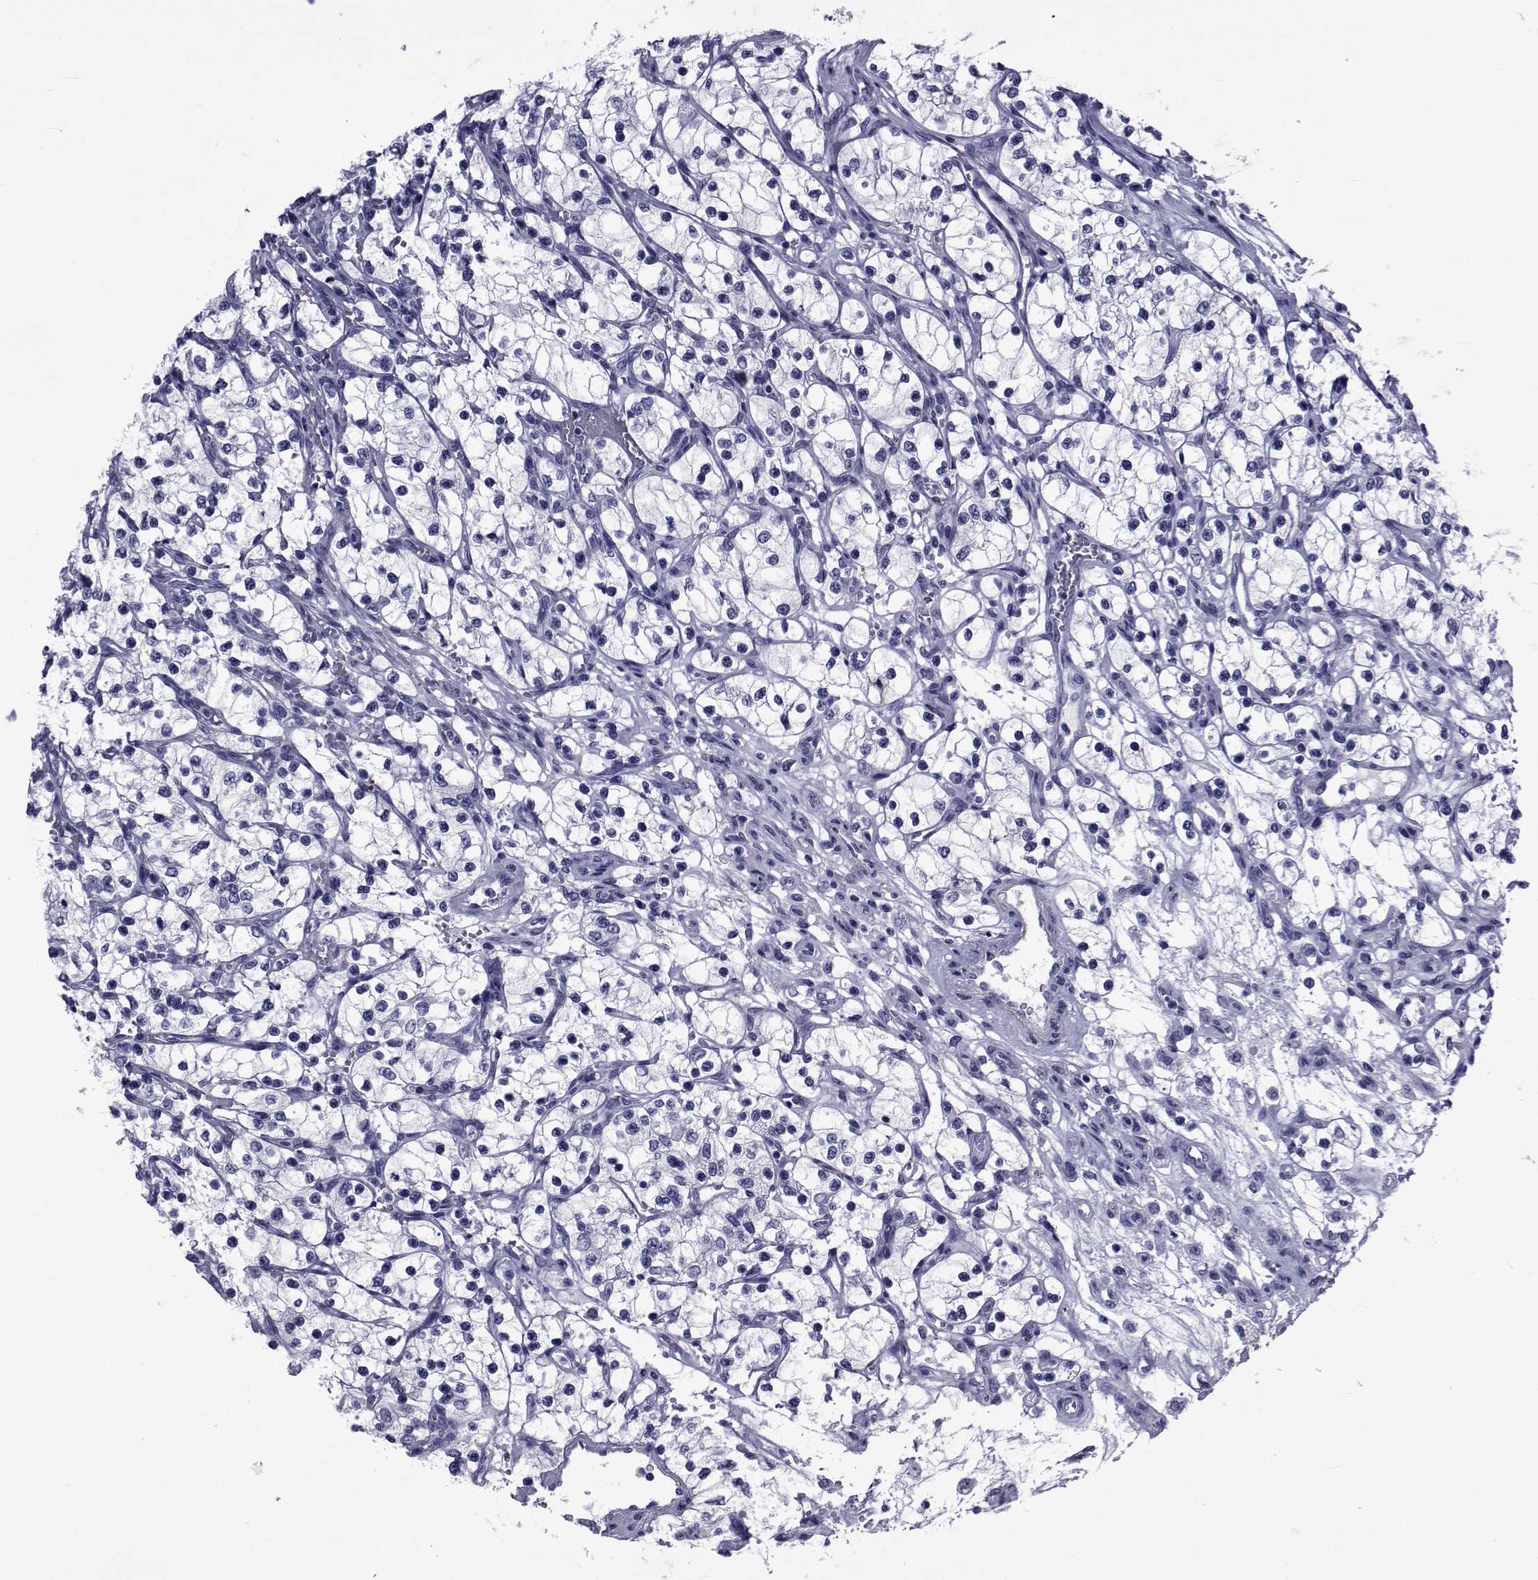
{"staining": {"intensity": "negative", "quantity": "none", "location": "none"}, "tissue": "renal cancer", "cell_type": "Tumor cells", "image_type": "cancer", "snomed": [{"axis": "morphology", "description": "Adenocarcinoma, NOS"}, {"axis": "topography", "description": "Kidney"}], "caption": "This is an immunohistochemistry histopathology image of human adenocarcinoma (renal). There is no positivity in tumor cells.", "gene": "GKAP1", "patient": {"sex": "female", "age": 69}}